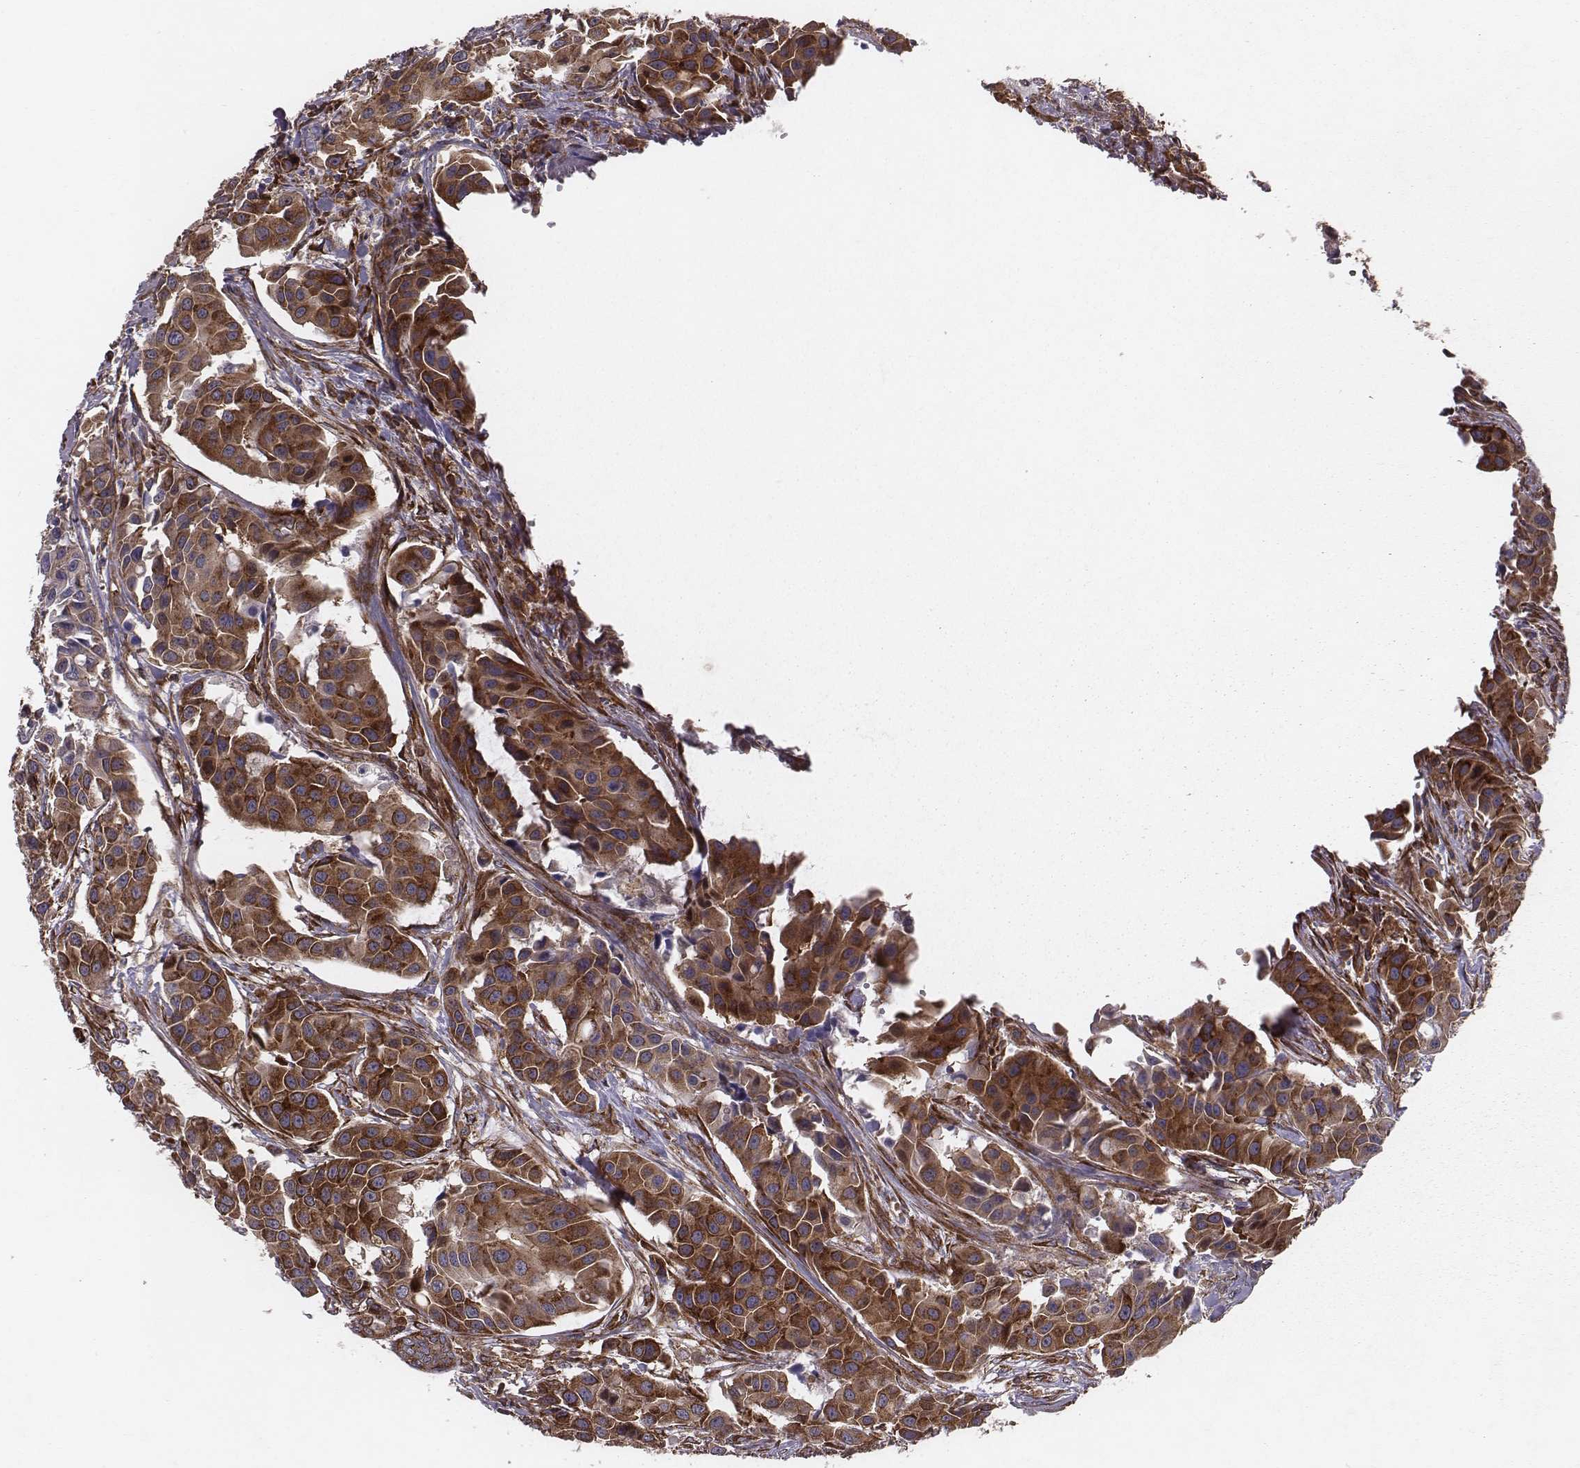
{"staining": {"intensity": "strong", "quantity": ">75%", "location": "cytoplasmic/membranous"}, "tissue": "head and neck cancer", "cell_type": "Tumor cells", "image_type": "cancer", "snomed": [{"axis": "morphology", "description": "Adenocarcinoma, NOS"}, {"axis": "topography", "description": "Head-Neck"}], "caption": "A photomicrograph of human head and neck cancer (adenocarcinoma) stained for a protein exhibits strong cytoplasmic/membranous brown staining in tumor cells.", "gene": "TXLNA", "patient": {"sex": "male", "age": 76}}